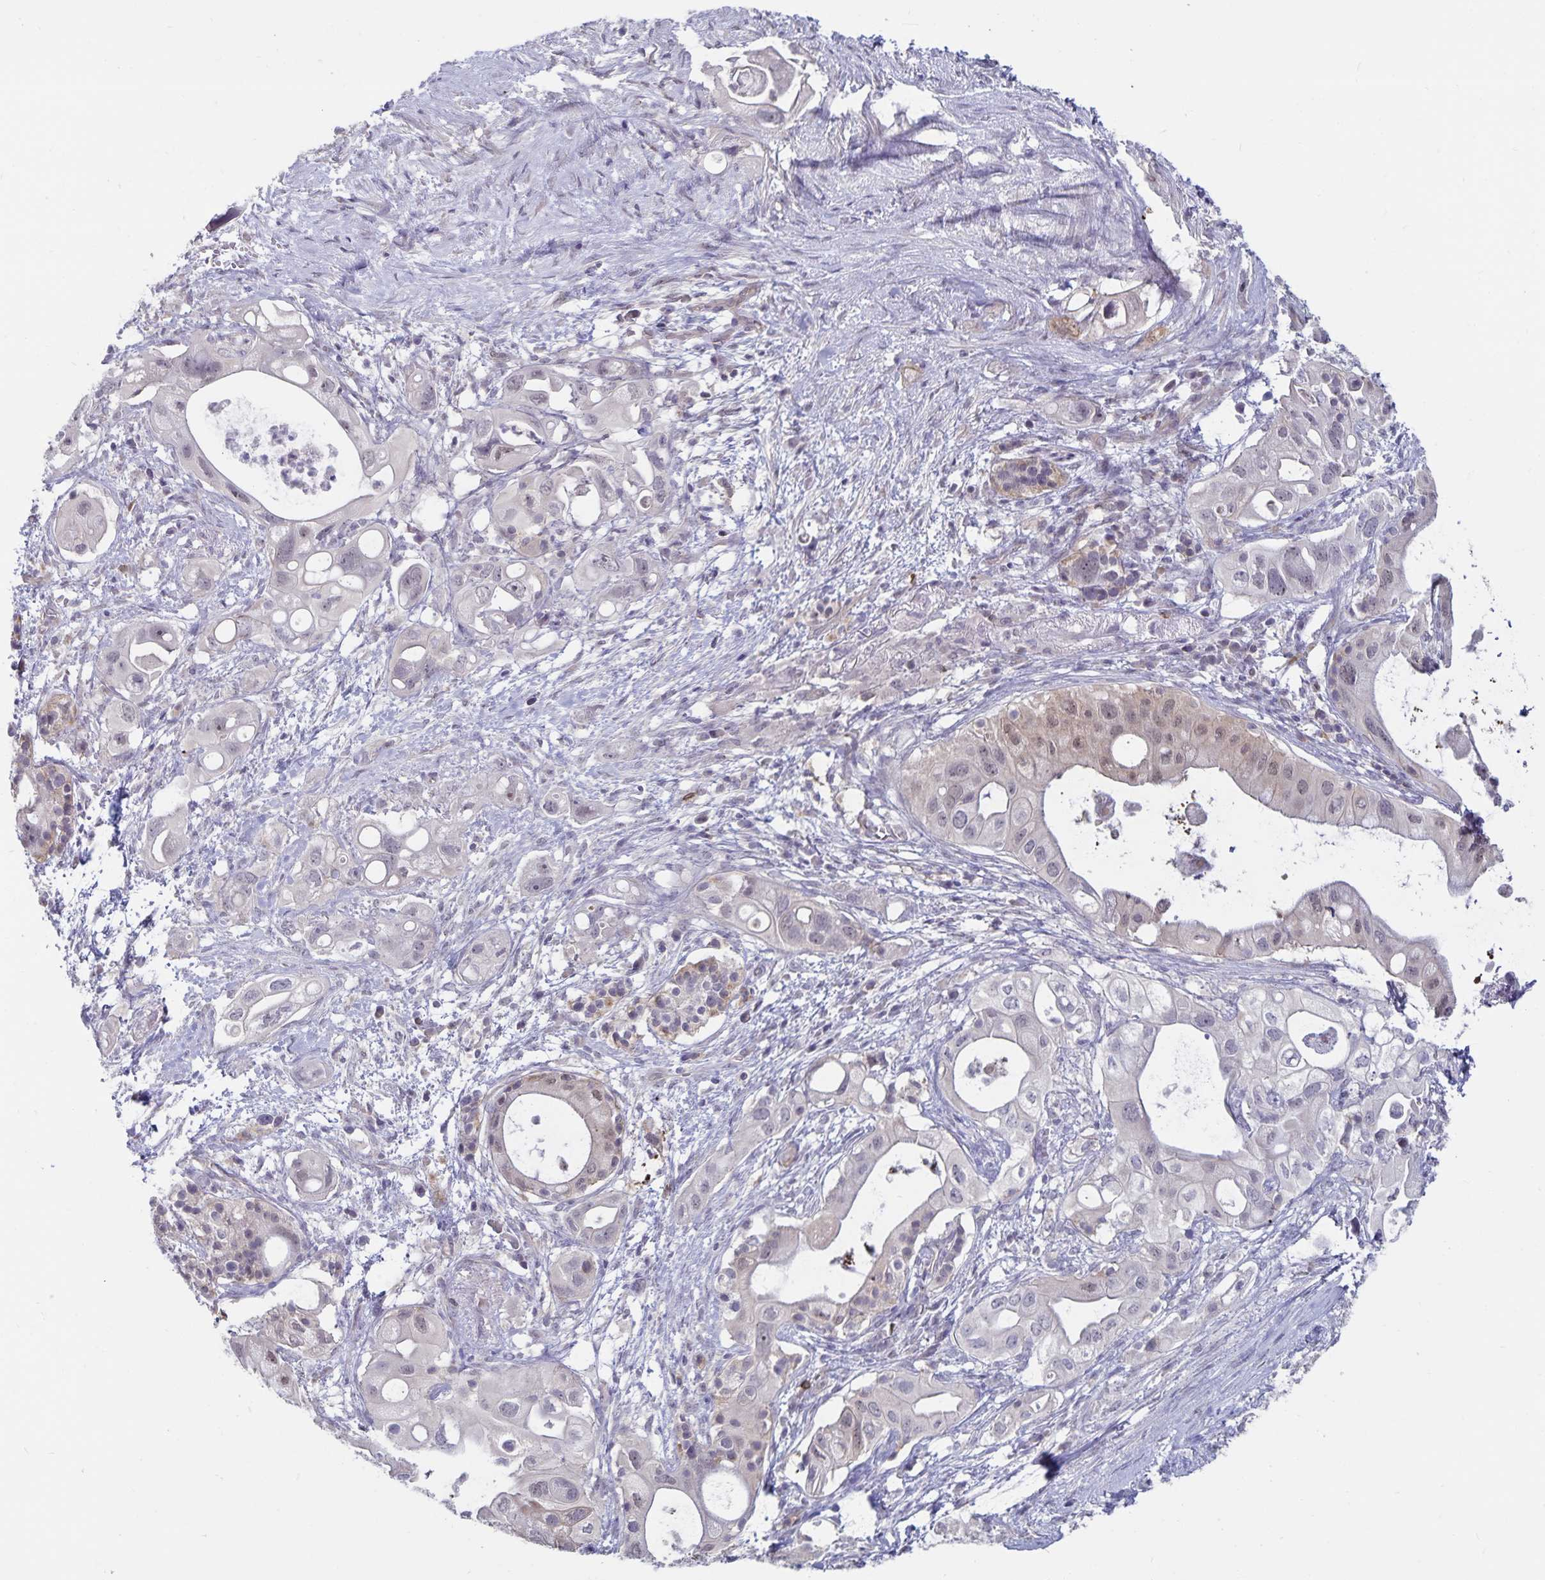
{"staining": {"intensity": "negative", "quantity": "none", "location": "none"}, "tissue": "pancreatic cancer", "cell_type": "Tumor cells", "image_type": "cancer", "snomed": [{"axis": "morphology", "description": "Adenocarcinoma, NOS"}, {"axis": "topography", "description": "Pancreas"}], "caption": "A micrograph of pancreatic cancer (adenocarcinoma) stained for a protein reveals no brown staining in tumor cells. The staining was performed using DAB (3,3'-diaminobenzidine) to visualize the protein expression in brown, while the nuclei were stained in blue with hematoxylin (Magnification: 20x).", "gene": "CDKN2B", "patient": {"sex": "female", "age": 72}}